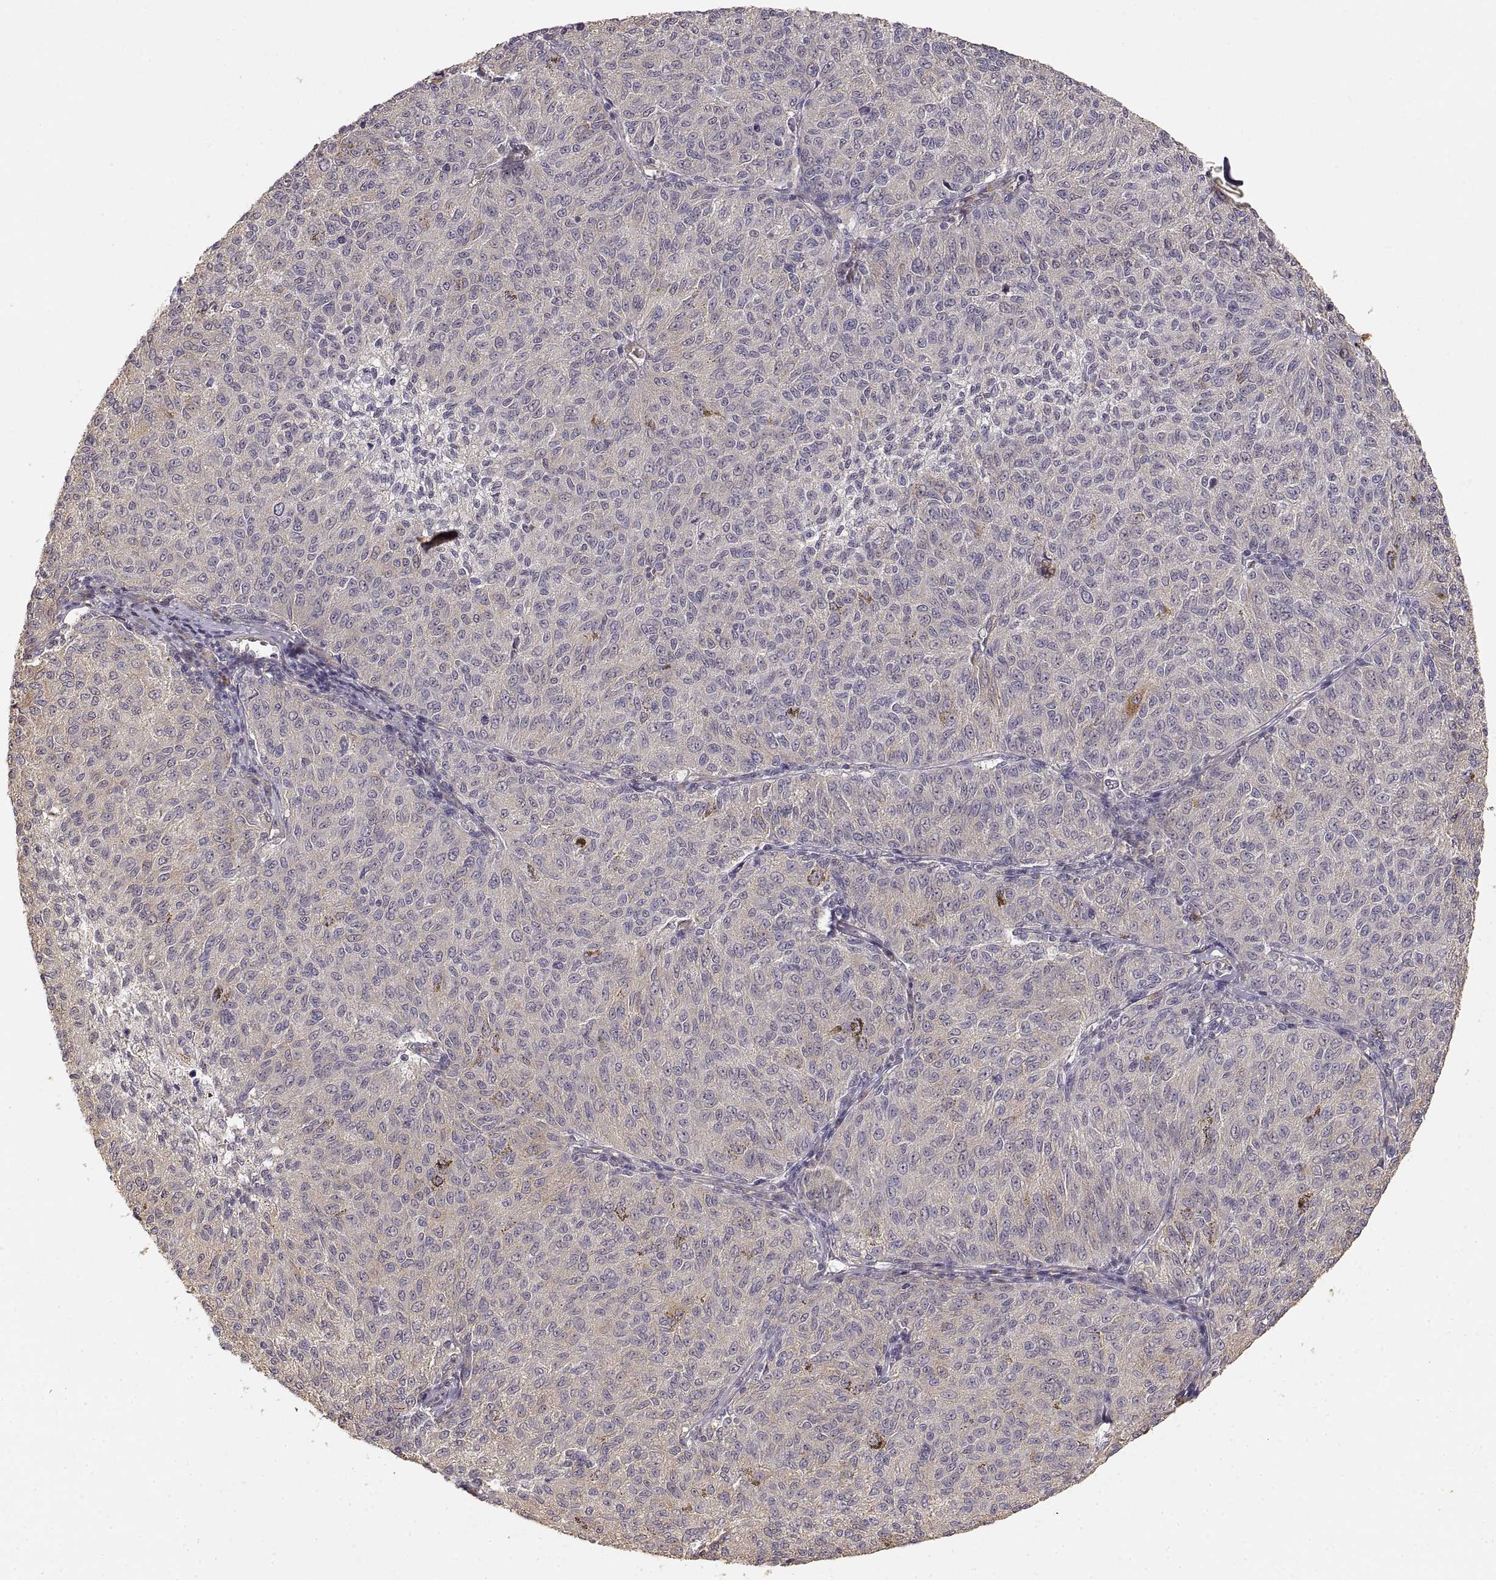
{"staining": {"intensity": "negative", "quantity": "none", "location": "none"}, "tissue": "melanoma", "cell_type": "Tumor cells", "image_type": "cancer", "snomed": [{"axis": "morphology", "description": "Malignant melanoma, NOS"}, {"axis": "topography", "description": "Skin"}], "caption": "Melanoma was stained to show a protein in brown. There is no significant positivity in tumor cells.", "gene": "LAMA4", "patient": {"sex": "female", "age": 72}}